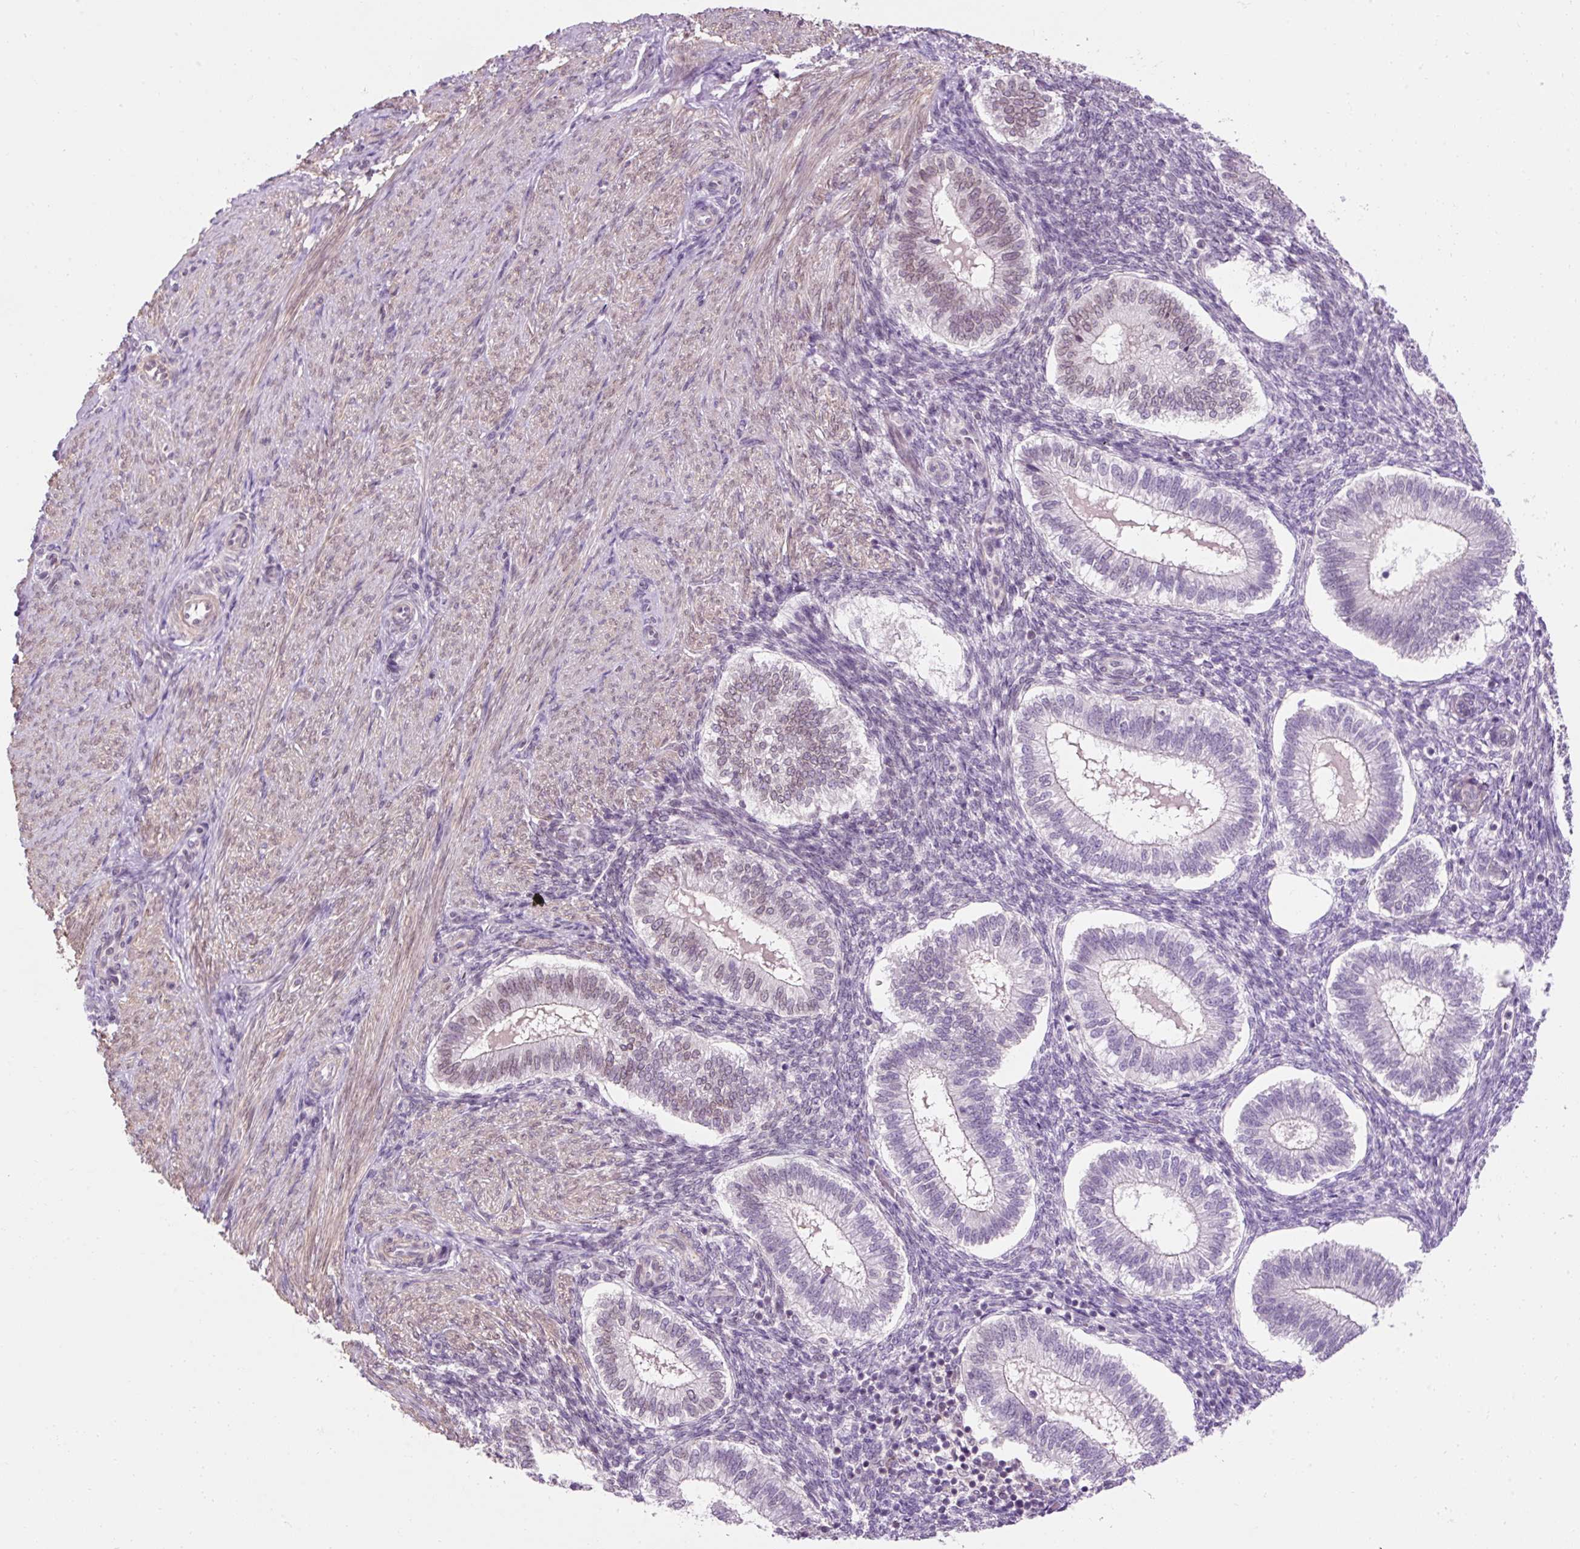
{"staining": {"intensity": "moderate", "quantity": "<25%", "location": "cytoplasmic/membranous,nuclear"}, "tissue": "endometrium", "cell_type": "Cells in endometrial stroma", "image_type": "normal", "snomed": [{"axis": "morphology", "description": "Normal tissue, NOS"}, {"axis": "topography", "description": "Endometrium"}], "caption": "Cells in endometrial stroma demonstrate low levels of moderate cytoplasmic/membranous,nuclear positivity in approximately <25% of cells in benign endometrium. Immunohistochemistry stains the protein in brown and the nuclei are stained blue.", "gene": "ZNF610", "patient": {"sex": "female", "age": 25}}